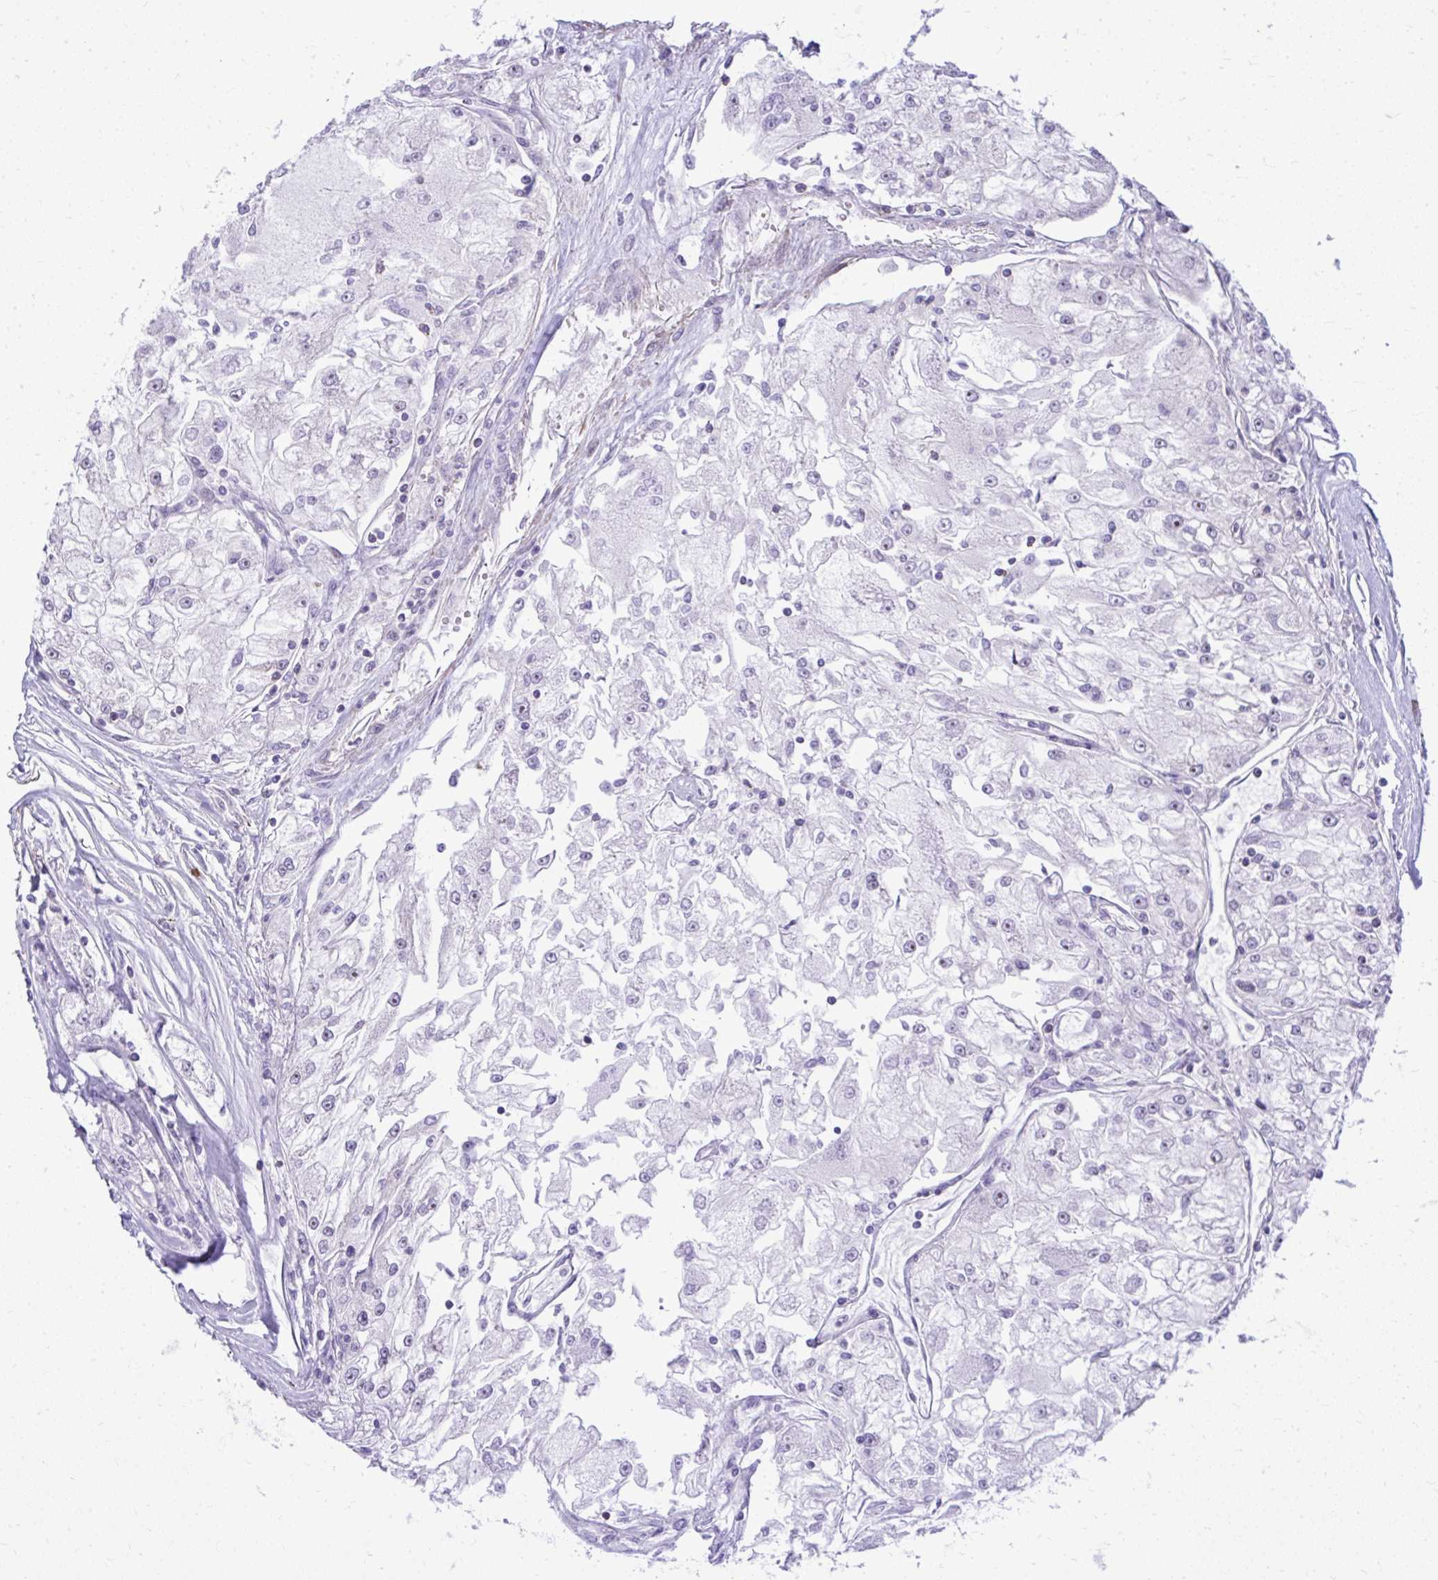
{"staining": {"intensity": "negative", "quantity": "none", "location": "none"}, "tissue": "renal cancer", "cell_type": "Tumor cells", "image_type": "cancer", "snomed": [{"axis": "morphology", "description": "Adenocarcinoma, NOS"}, {"axis": "topography", "description": "Kidney"}], "caption": "IHC of renal cancer displays no staining in tumor cells. (DAB immunohistochemistry visualized using brightfield microscopy, high magnification).", "gene": "GRK4", "patient": {"sex": "female", "age": 72}}